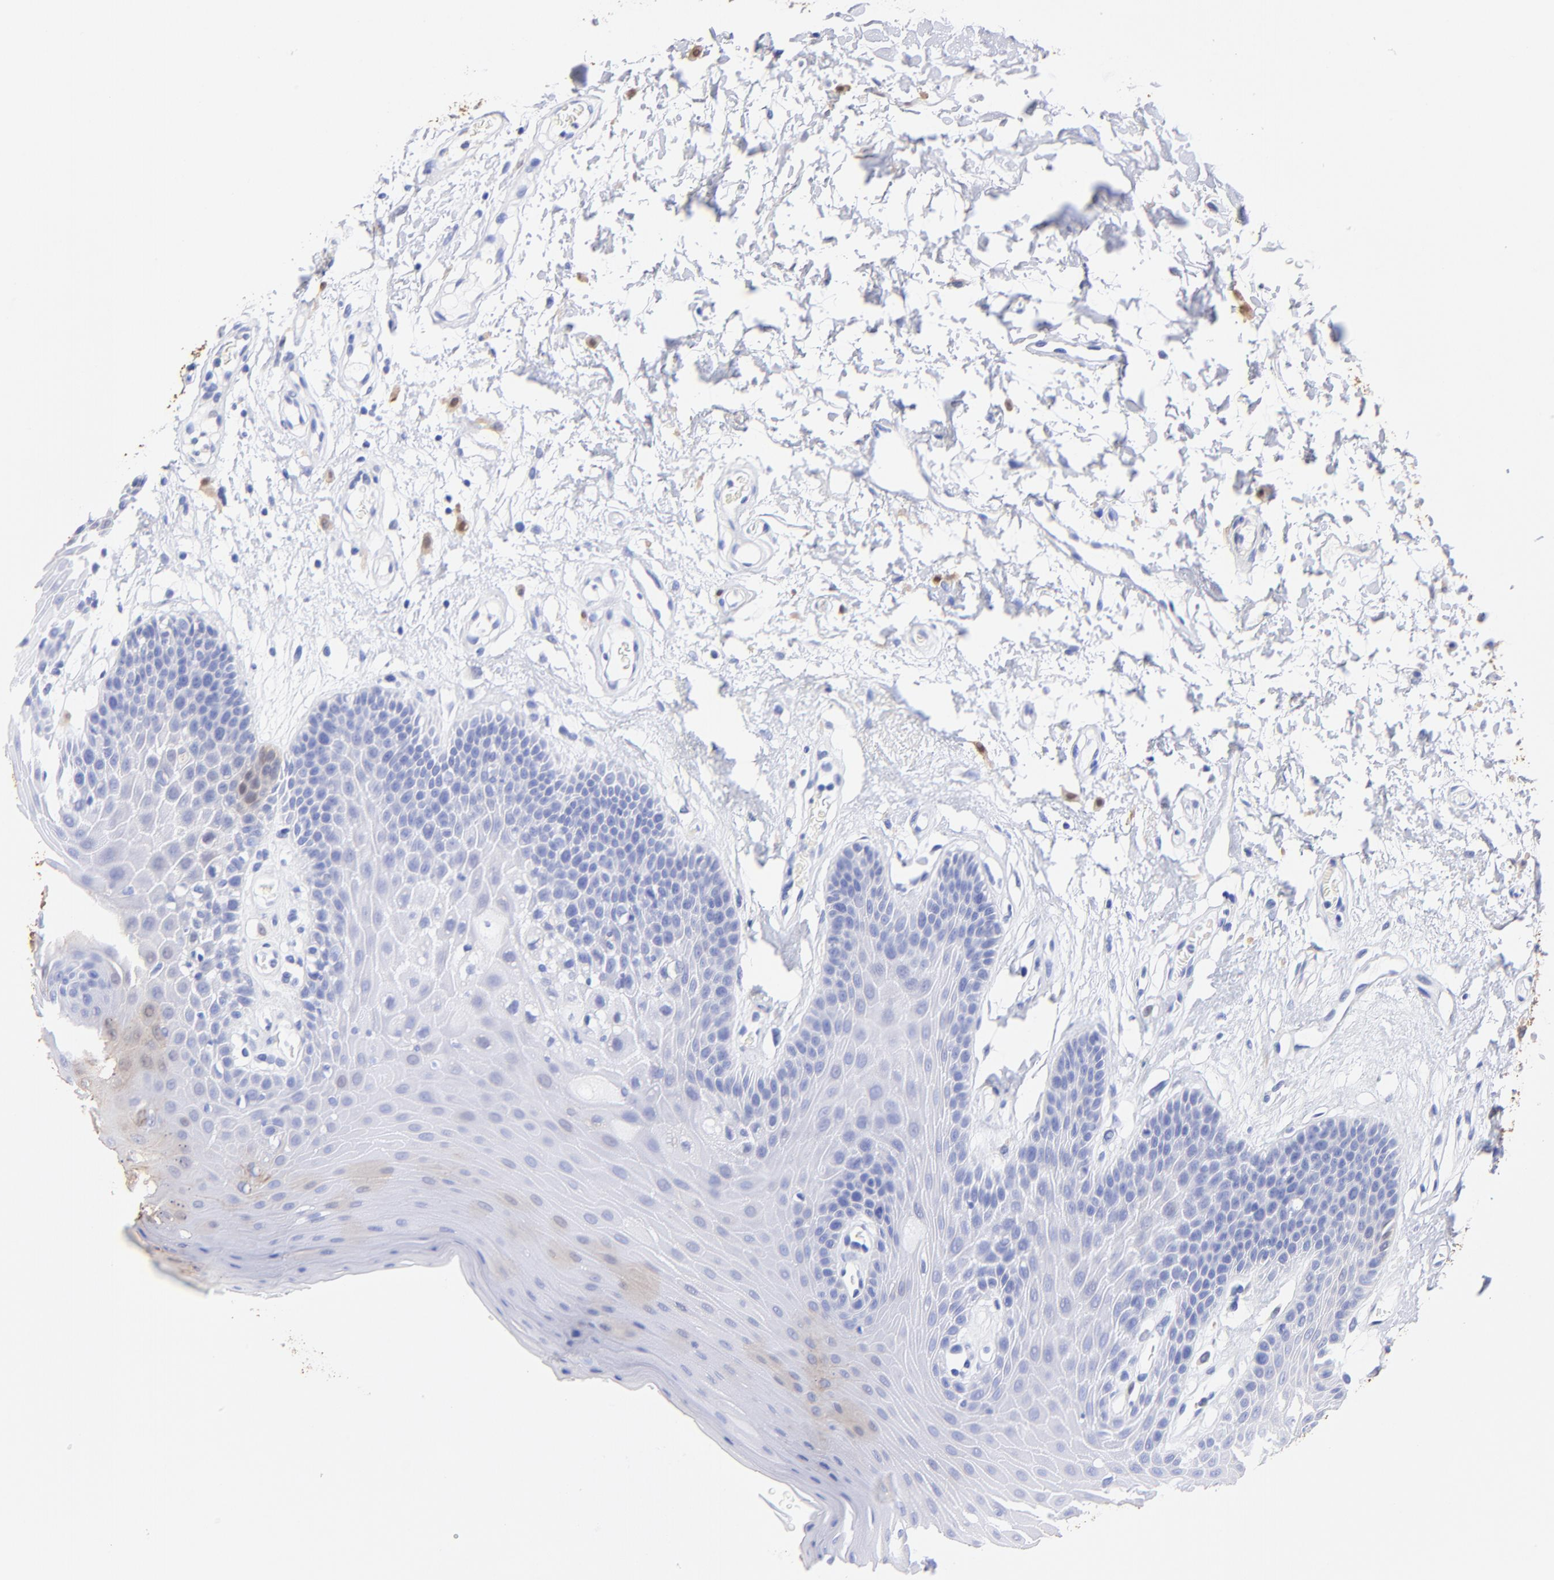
{"staining": {"intensity": "negative", "quantity": "none", "location": "none"}, "tissue": "oral mucosa", "cell_type": "Squamous epithelial cells", "image_type": "normal", "snomed": [{"axis": "morphology", "description": "Normal tissue, NOS"}, {"axis": "morphology", "description": "Squamous cell carcinoma, NOS"}, {"axis": "topography", "description": "Skeletal muscle"}, {"axis": "topography", "description": "Oral tissue"}, {"axis": "topography", "description": "Head-Neck"}], "caption": "Histopathology image shows no protein expression in squamous epithelial cells of benign oral mucosa.", "gene": "ALDH1A1", "patient": {"sex": "male", "age": 71}}